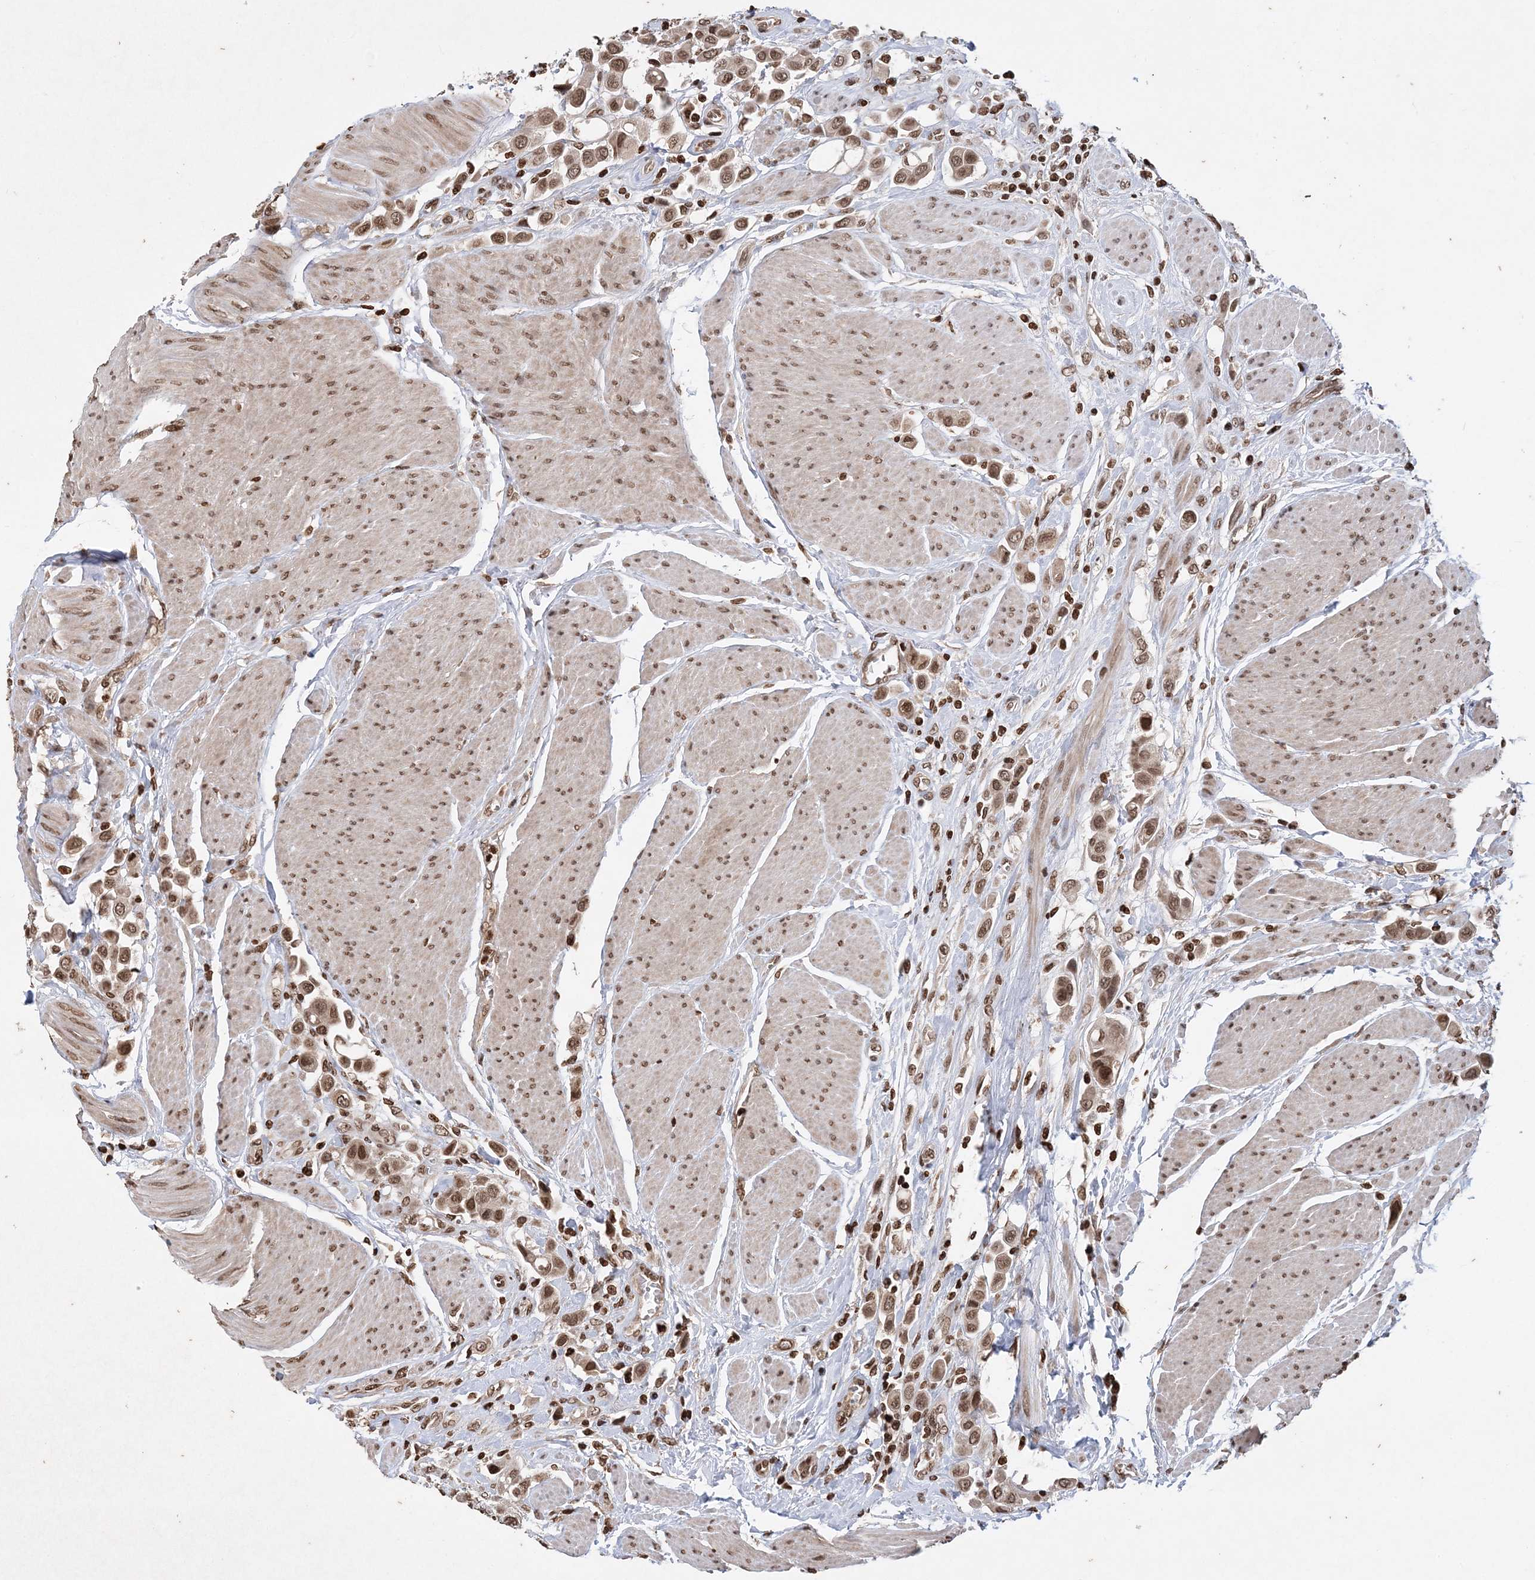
{"staining": {"intensity": "moderate", "quantity": ">75%", "location": "cytoplasmic/membranous,nuclear"}, "tissue": "urothelial cancer", "cell_type": "Tumor cells", "image_type": "cancer", "snomed": [{"axis": "morphology", "description": "Urothelial carcinoma, High grade"}, {"axis": "topography", "description": "Urinary bladder"}], "caption": "Protein positivity by immunohistochemistry shows moderate cytoplasmic/membranous and nuclear positivity in approximately >75% of tumor cells in high-grade urothelial carcinoma.", "gene": "NEDD9", "patient": {"sex": "male", "age": 50}}